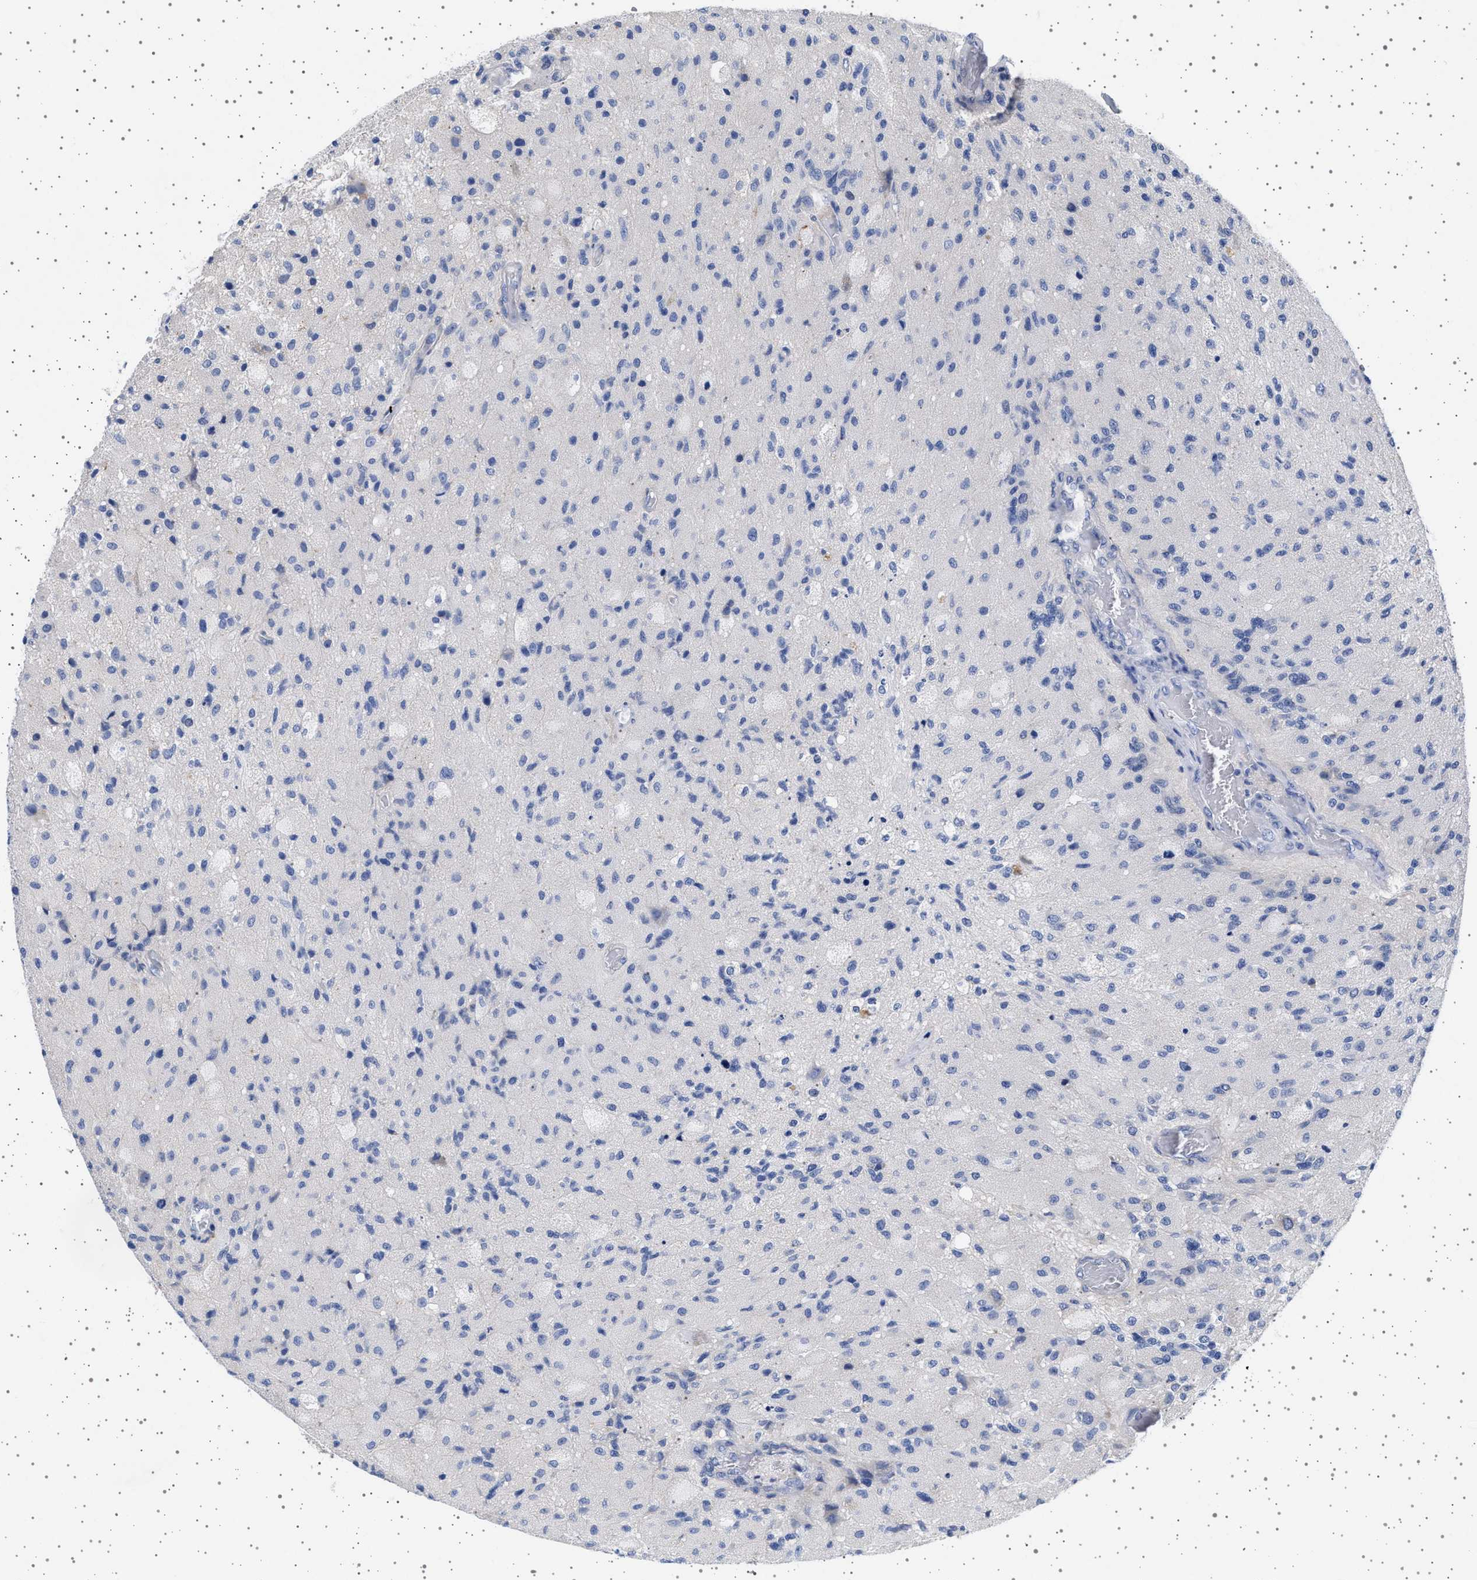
{"staining": {"intensity": "negative", "quantity": "none", "location": "none"}, "tissue": "glioma", "cell_type": "Tumor cells", "image_type": "cancer", "snomed": [{"axis": "morphology", "description": "Normal tissue, NOS"}, {"axis": "morphology", "description": "Glioma, malignant, High grade"}, {"axis": "topography", "description": "Cerebral cortex"}], "caption": "An IHC photomicrograph of glioma is shown. There is no staining in tumor cells of glioma.", "gene": "TRMT10B", "patient": {"sex": "male", "age": 77}}